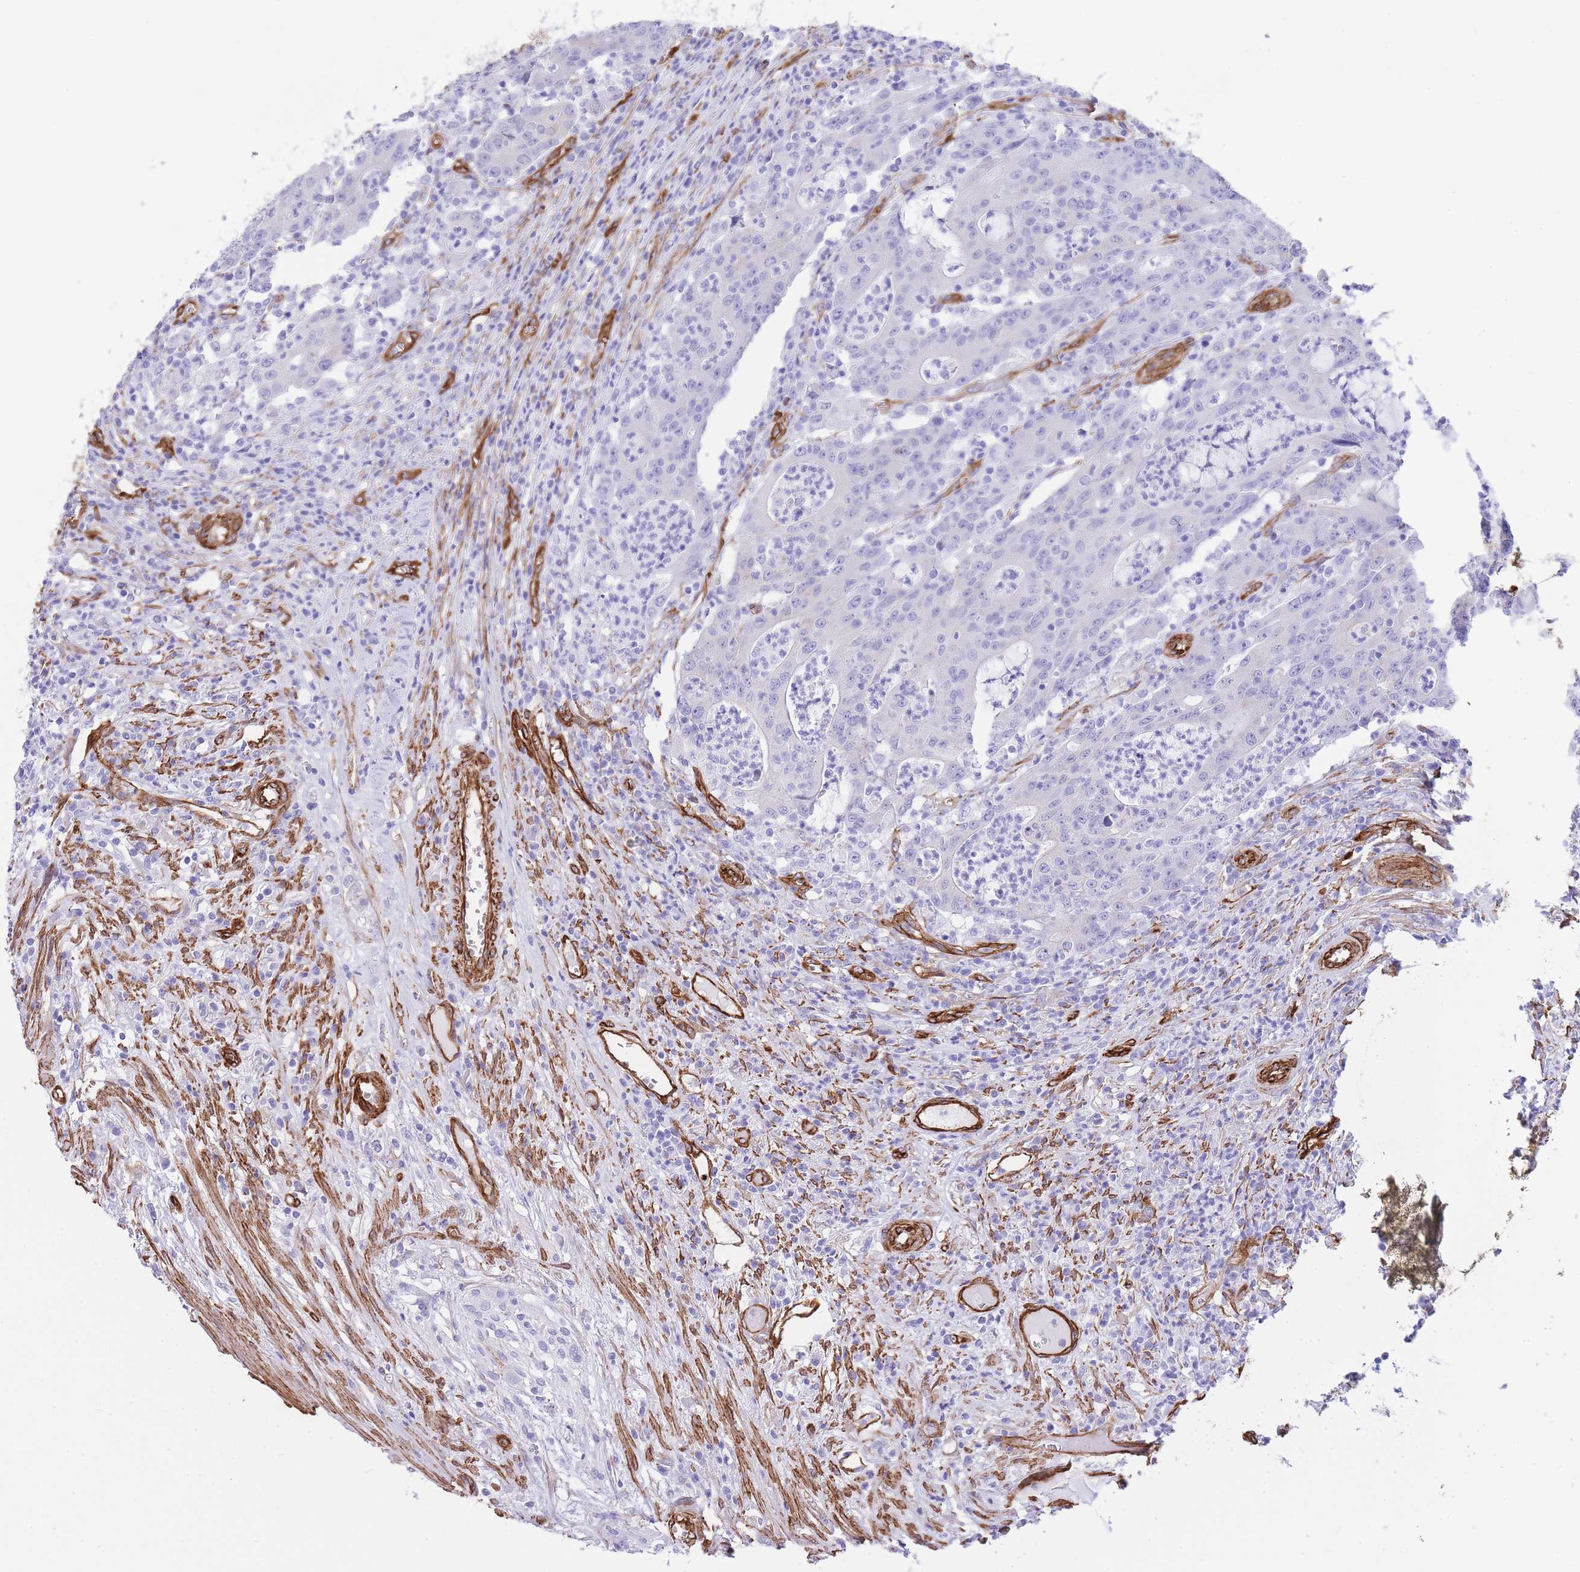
{"staining": {"intensity": "negative", "quantity": "none", "location": "none"}, "tissue": "colorectal cancer", "cell_type": "Tumor cells", "image_type": "cancer", "snomed": [{"axis": "morphology", "description": "Adenocarcinoma, NOS"}, {"axis": "topography", "description": "Colon"}], "caption": "DAB (3,3'-diaminobenzidine) immunohistochemical staining of colorectal cancer (adenocarcinoma) shows no significant expression in tumor cells.", "gene": "CAVIN1", "patient": {"sex": "male", "age": 83}}